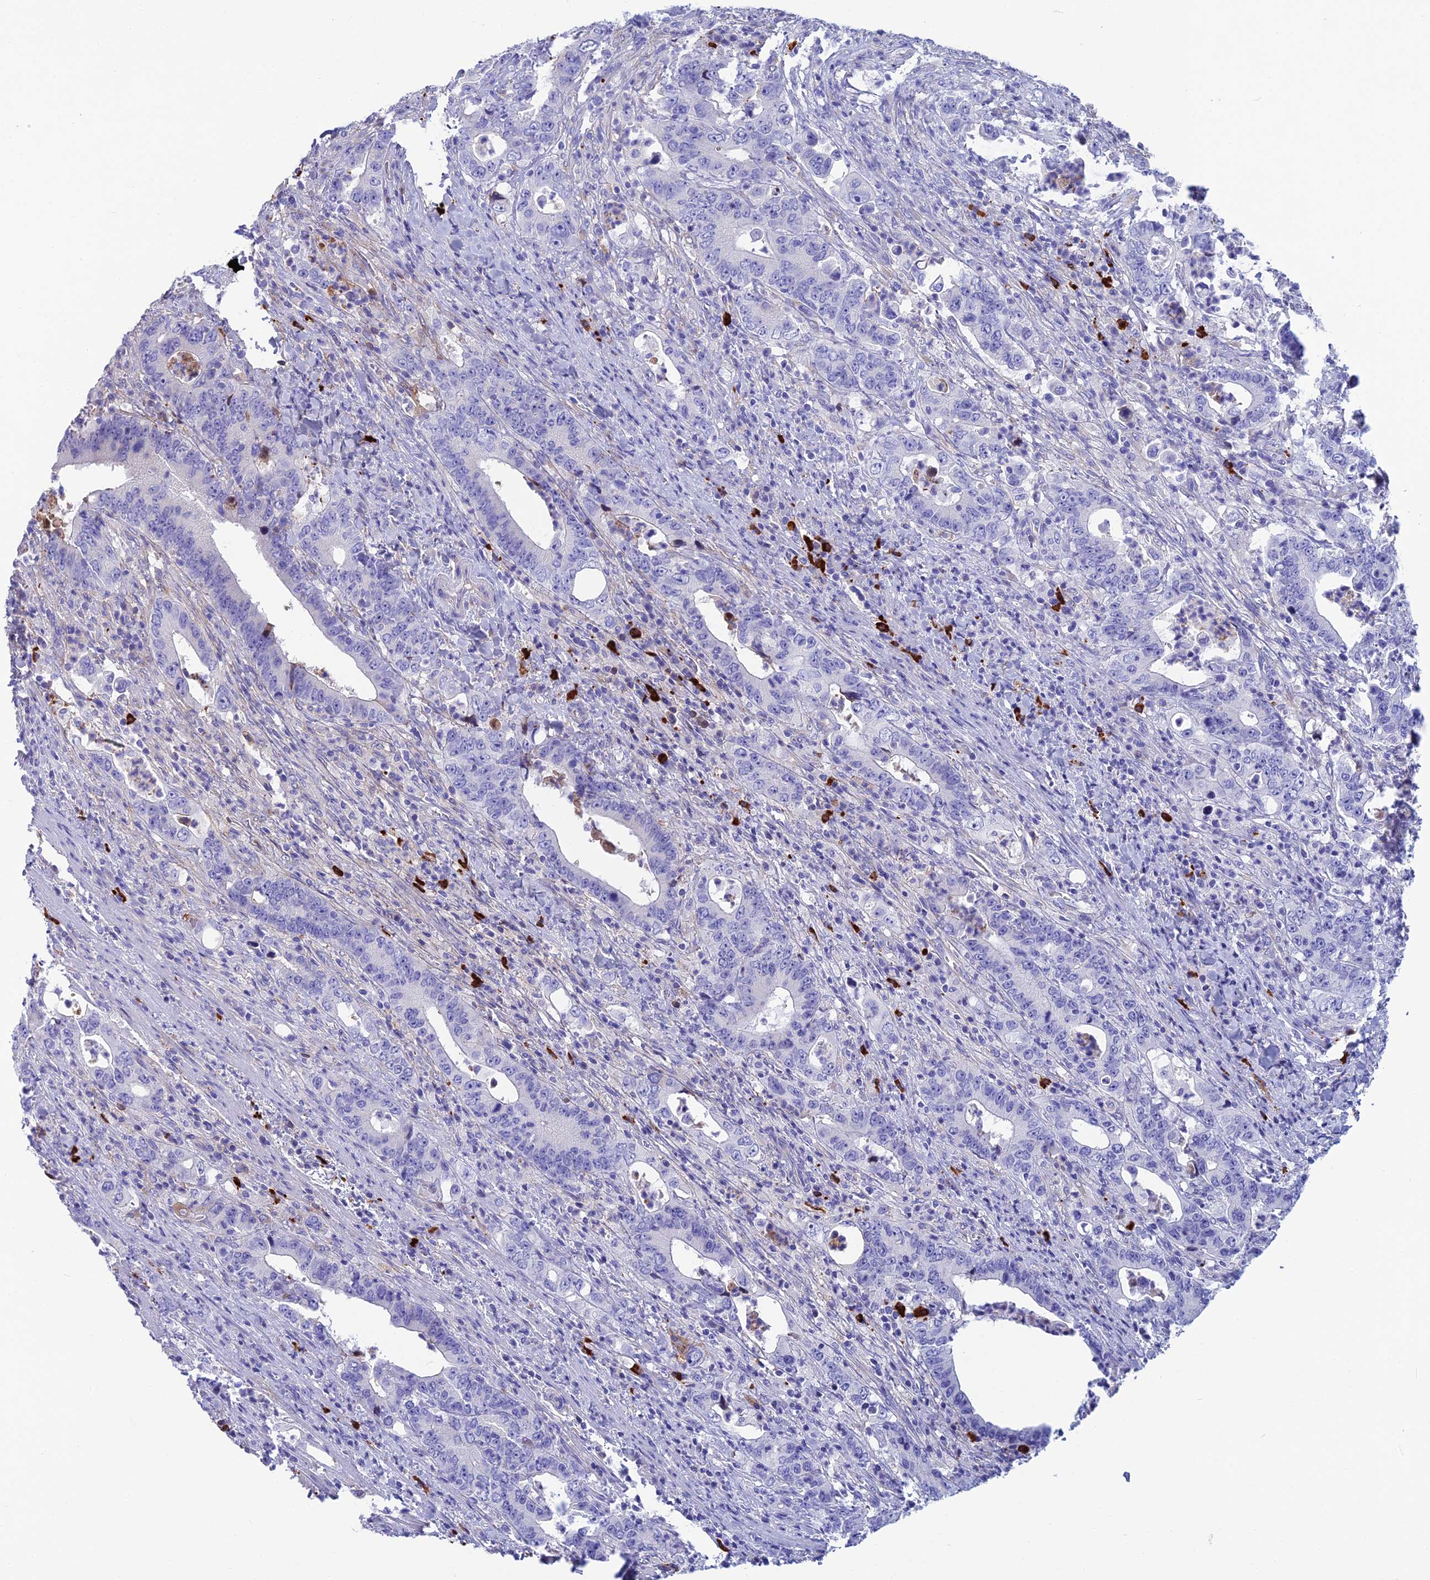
{"staining": {"intensity": "negative", "quantity": "none", "location": "none"}, "tissue": "colorectal cancer", "cell_type": "Tumor cells", "image_type": "cancer", "snomed": [{"axis": "morphology", "description": "Adenocarcinoma, NOS"}, {"axis": "topography", "description": "Colon"}], "caption": "Immunohistochemistry of colorectal cancer (adenocarcinoma) reveals no positivity in tumor cells.", "gene": "SNAP91", "patient": {"sex": "female", "age": 75}}